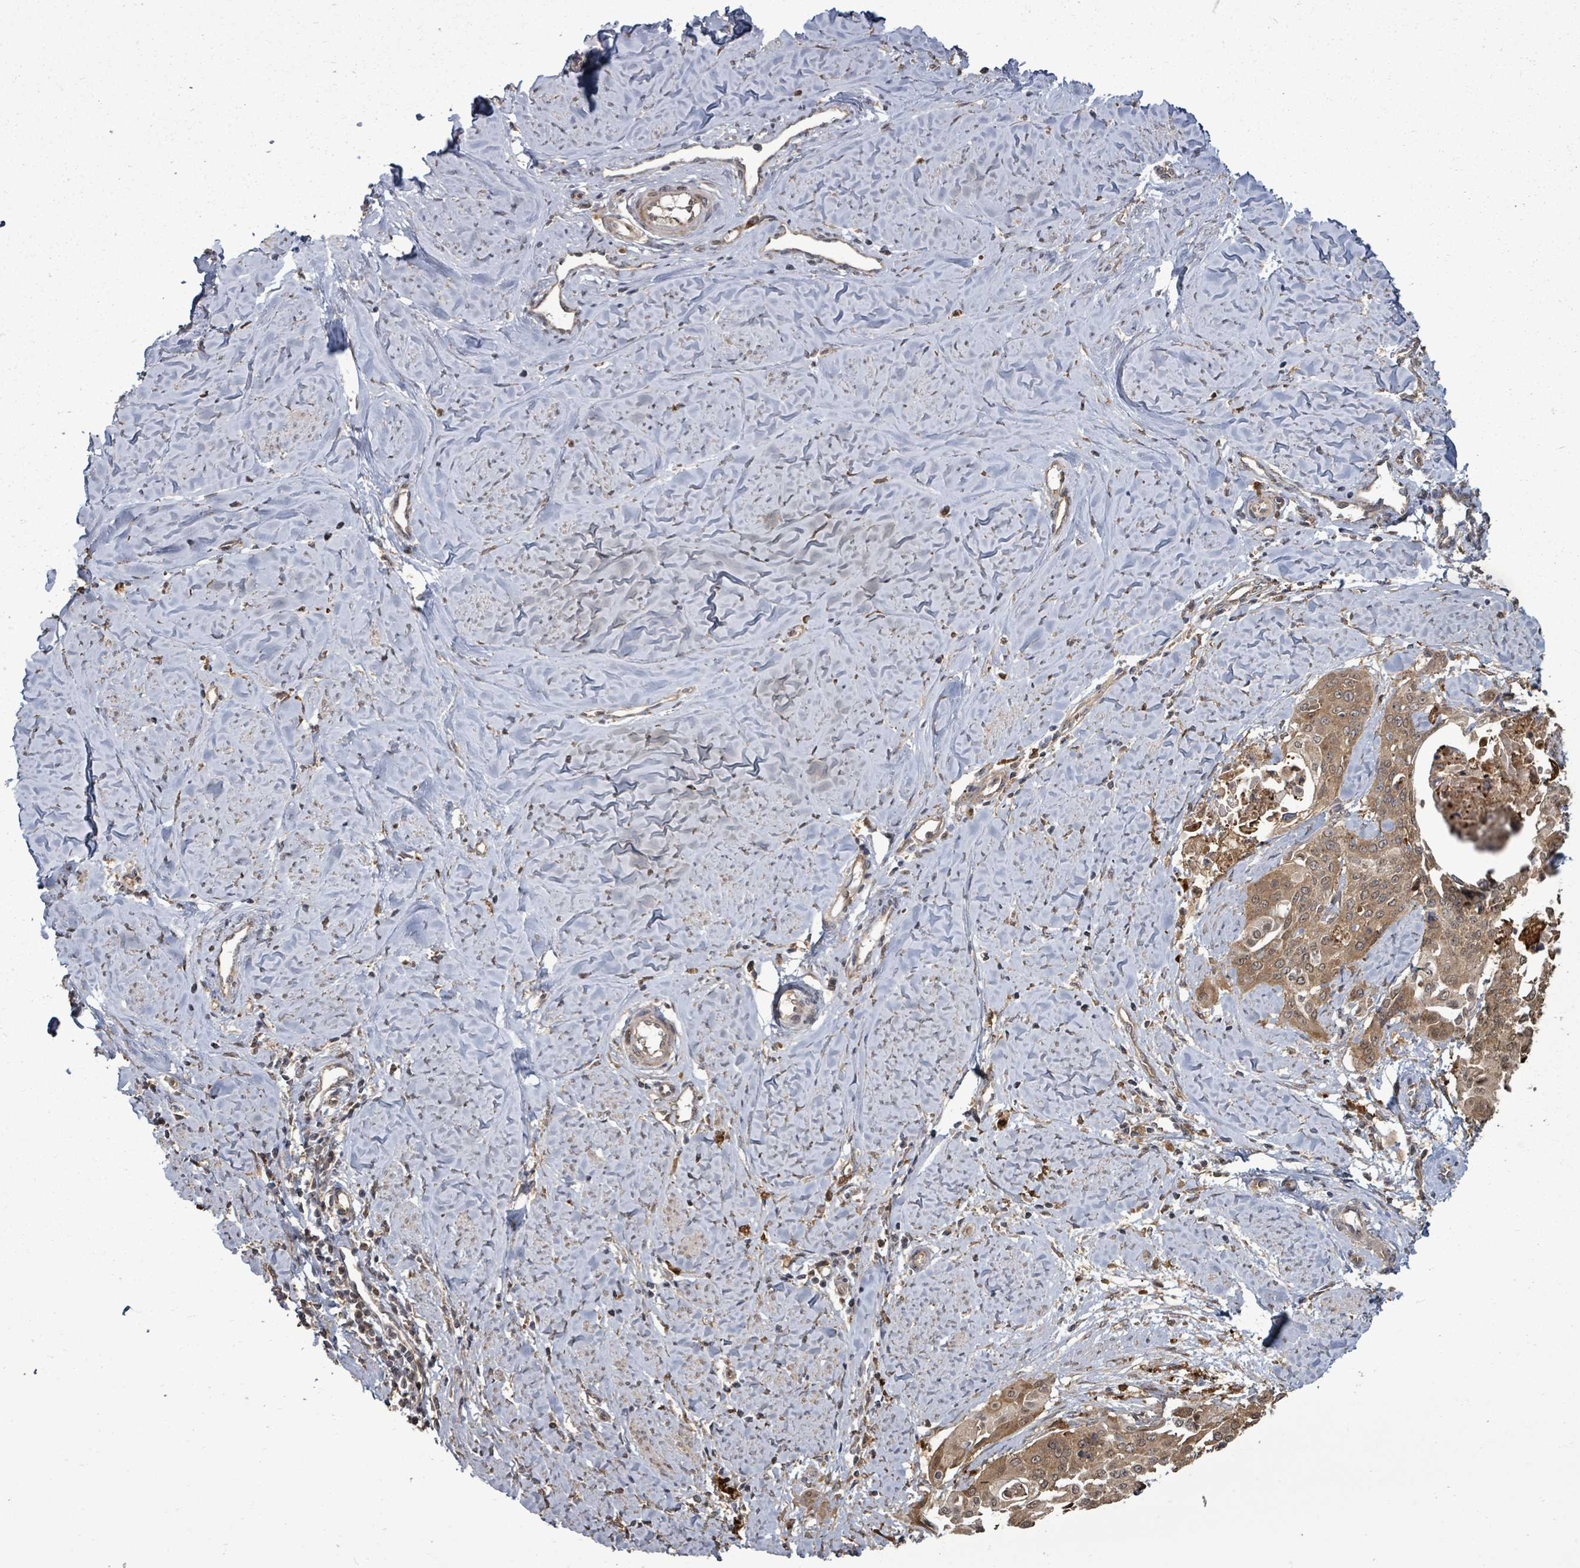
{"staining": {"intensity": "moderate", "quantity": ">75%", "location": "cytoplasmic/membranous"}, "tissue": "cervical cancer", "cell_type": "Tumor cells", "image_type": "cancer", "snomed": [{"axis": "morphology", "description": "Squamous cell carcinoma, NOS"}, {"axis": "topography", "description": "Cervix"}], "caption": "Protein staining of squamous cell carcinoma (cervical) tissue demonstrates moderate cytoplasmic/membranous positivity in approximately >75% of tumor cells.", "gene": "EIF3C", "patient": {"sex": "female", "age": 44}}